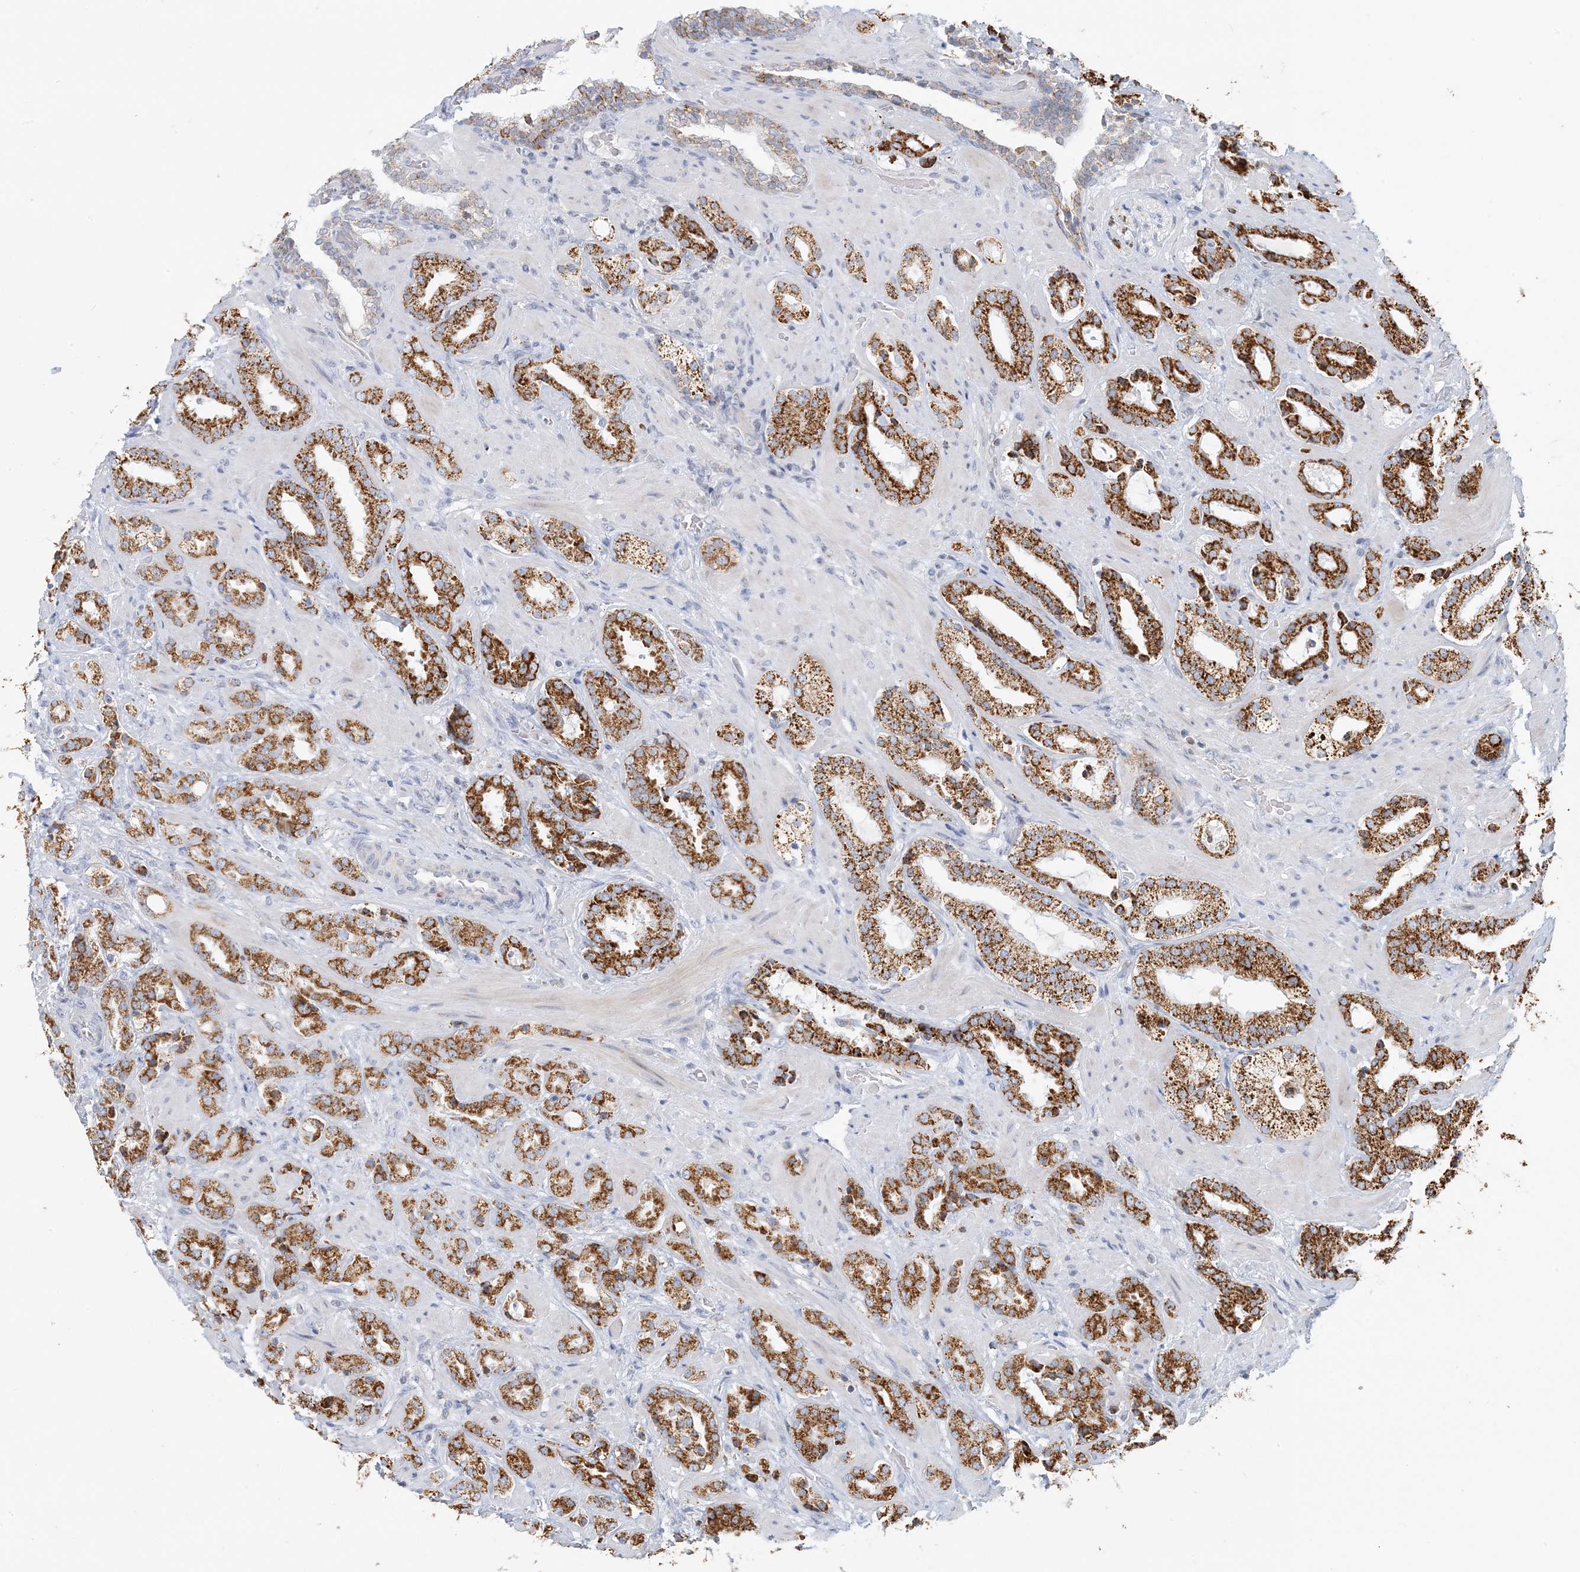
{"staining": {"intensity": "strong", "quantity": ">75%", "location": "cytoplasmic/membranous"}, "tissue": "prostate cancer", "cell_type": "Tumor cells", "image_type": "cancer", "snomed": [{"axis": "morphology", "description": "Adenocarcinoma, High grade"}, {"axis": "topography", "description": "Prostate"}], "caption": "The image displays a brown stain indicating the presence of a protein in the cytoplasmic/membranous of tumor cells in prostate cancer (adenocarcinoma (high-grade)).", "gene": "BDH1", "patient": {"sex": "male", "age": 64}}